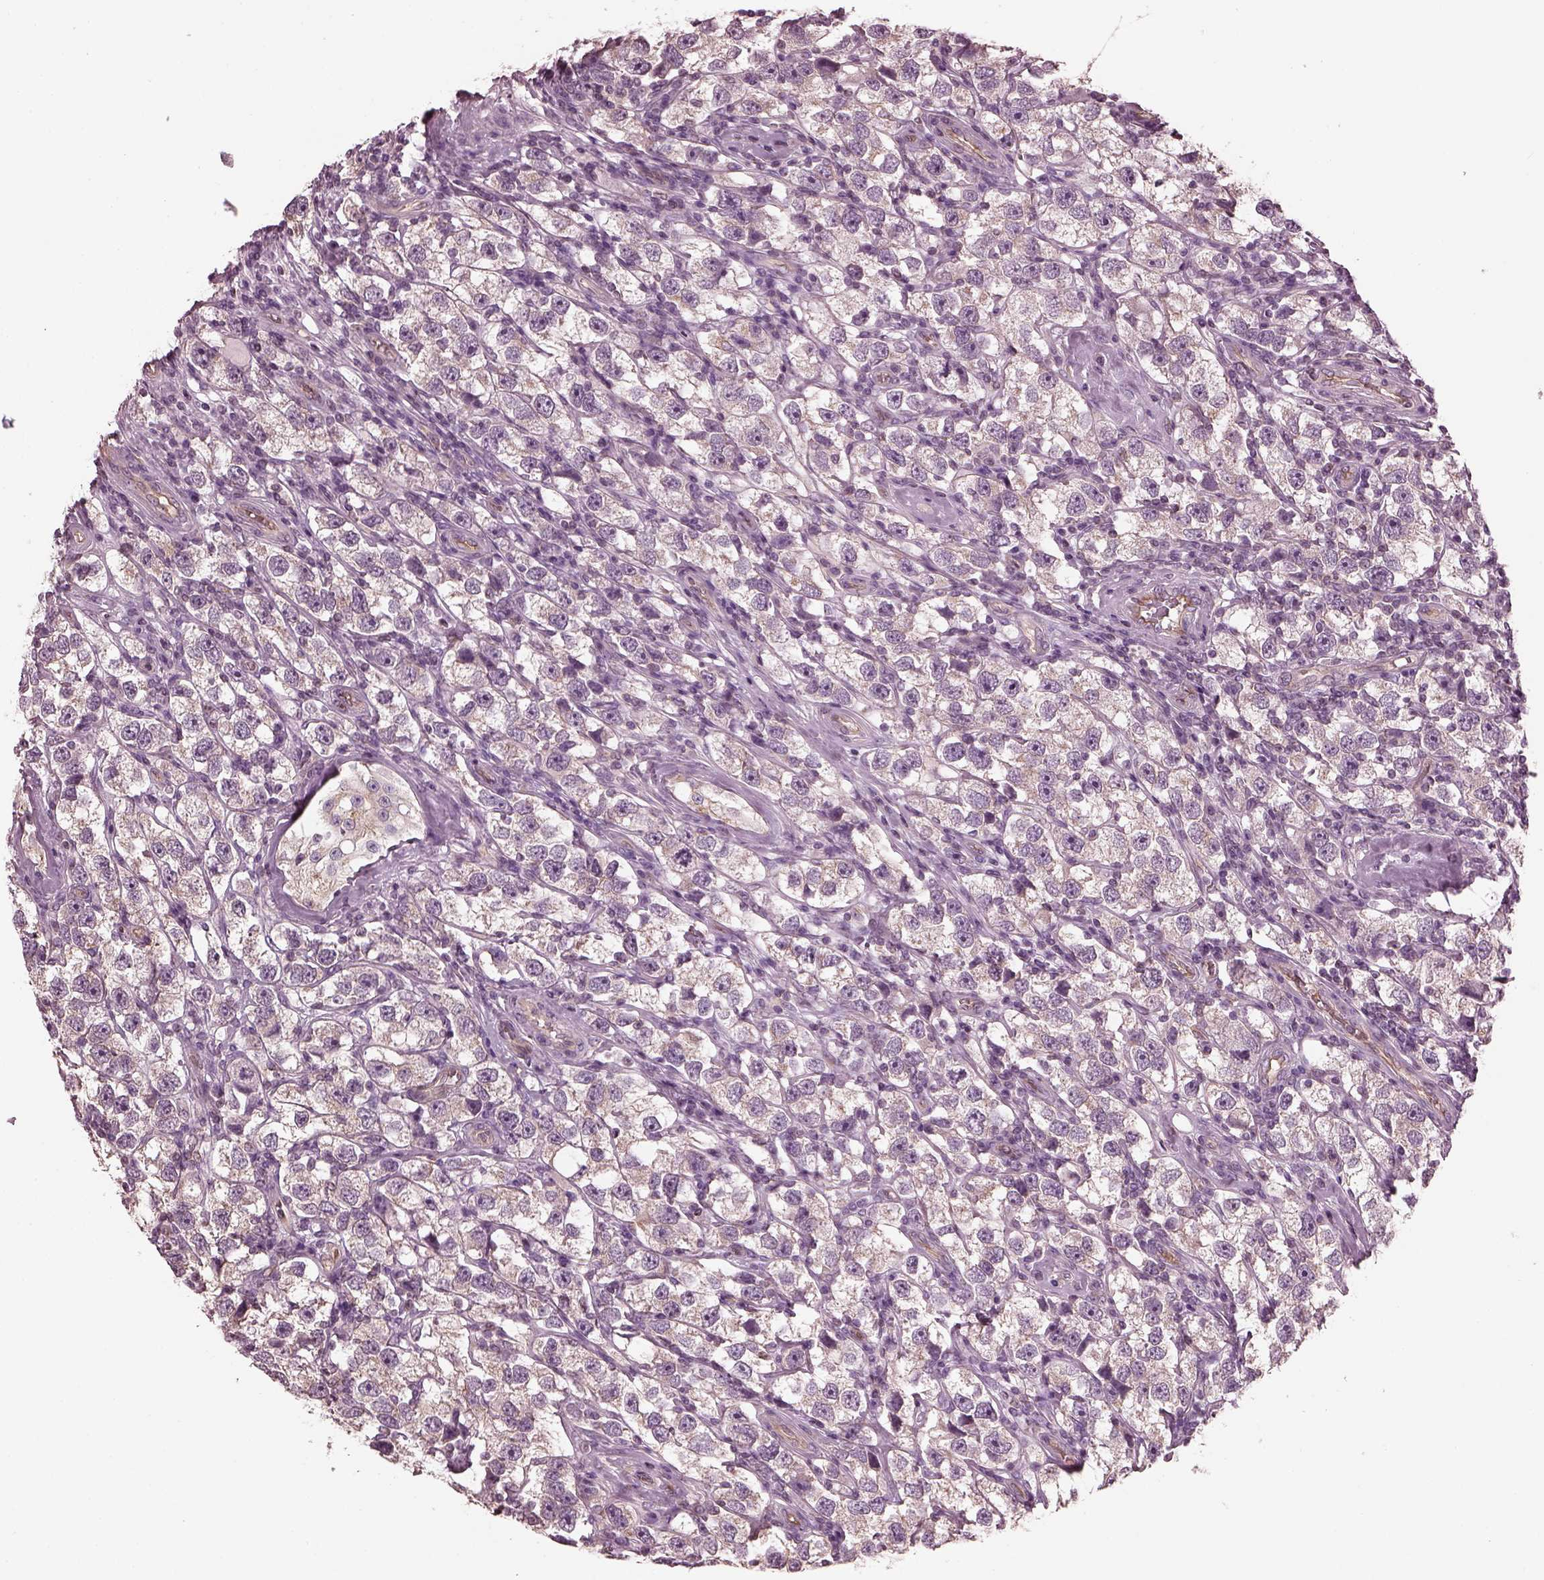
{"staining": {"intensity": "weak", "quantity": "25%-75%", "location": "cytoplasmic/membranous"}, "tissue": "testis cancer", "cell_type": "Tumor cells", "image_type": "cancer", "snomed": [{"axis": "morphology", "description": "Seminoma, NOS"}, {"axis": "topography", "description": "Testis"}], "caption": "Immunohistochemistry (IHC) of seminoma (testis) reveals low levels of weak cytoplasmic/membranous expression in approximately 25%-75% of tumor cells.", "gene": "ODAD1", "patient": {"sex": "male", "age": 26}}